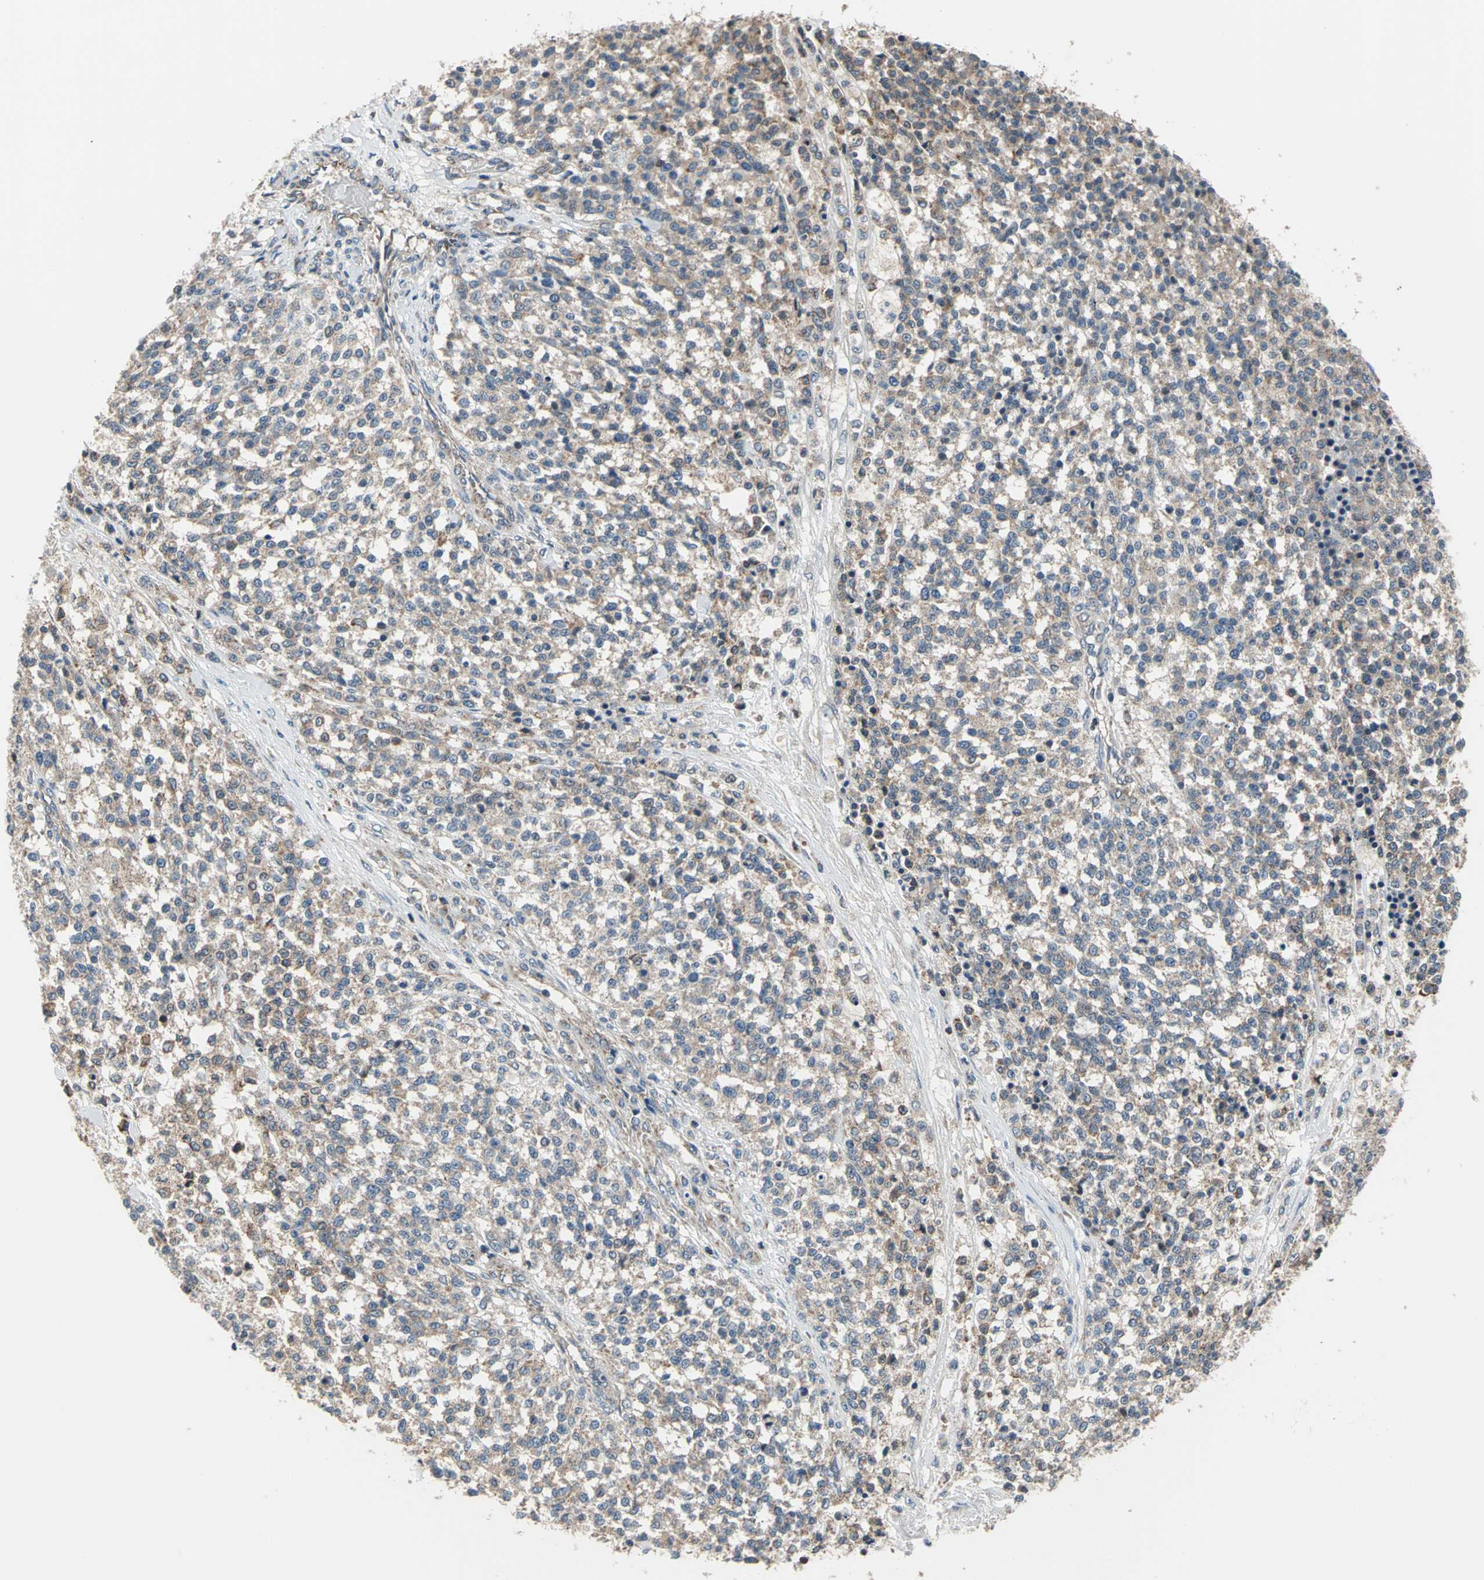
{"staining": {"intensity": "moderate", "quantity": ">75%", "location": "cytoplasmic/membranous"}, "tissue": "testis cancer", "cell_type": "Tumor cells", "image_type": "cancer", "snomed": [{"axis": "morphology", "description": "Seminoma, NOS"}, {"axis": "topography", "description": "Testis"}], "caption": "High-power microscopy captured an immunohistochemistry (IHC) image of testis cancer, revealing moderate cytoplasmic/membranous expression in about >75% of tumor cells. Immunohistochemistry stains the protein in brown and the nuclei are stained blue.", "gene": "TRAK1", "patient": {"sex": "male", "age": 59}}